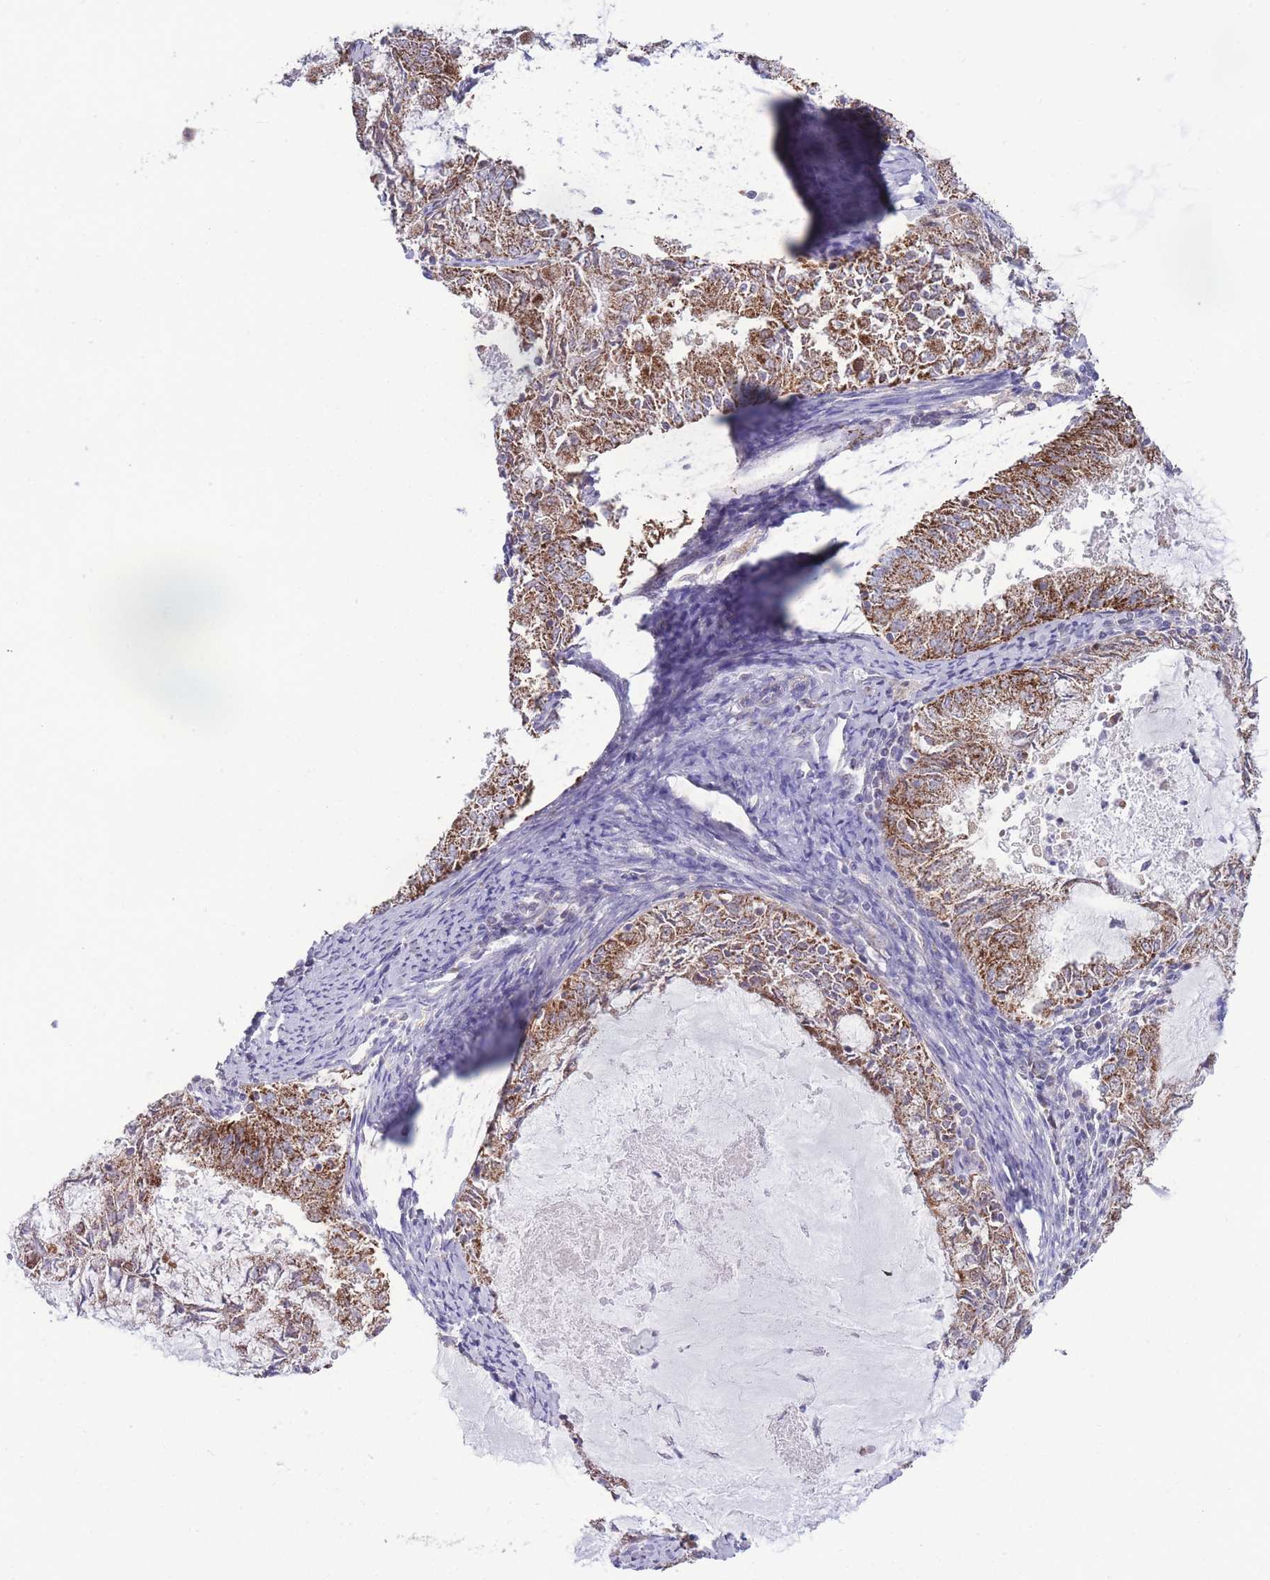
{"staining": {"intensity": "strong", "quantity": ">75%", "location": "cytoplasmic/membranous"}, "tissue": "endometrial cancer", "cell_type": "Tumor cells", "image_type": "cancer", "snomed": [{"axis": "morphology", "description": "Adenocarcinoma, NOS"}, {"axis": "topography", "description": "Endometrium"}], "caption": "Human endometrial adenocarcinoma stained for a protein (brown) exhibits strong cytoplasmic/membranous positive positivity in about >75% of tumor cells.", "gene": "MCIDAS", "patient": {"sex": "female", "age": 57}}